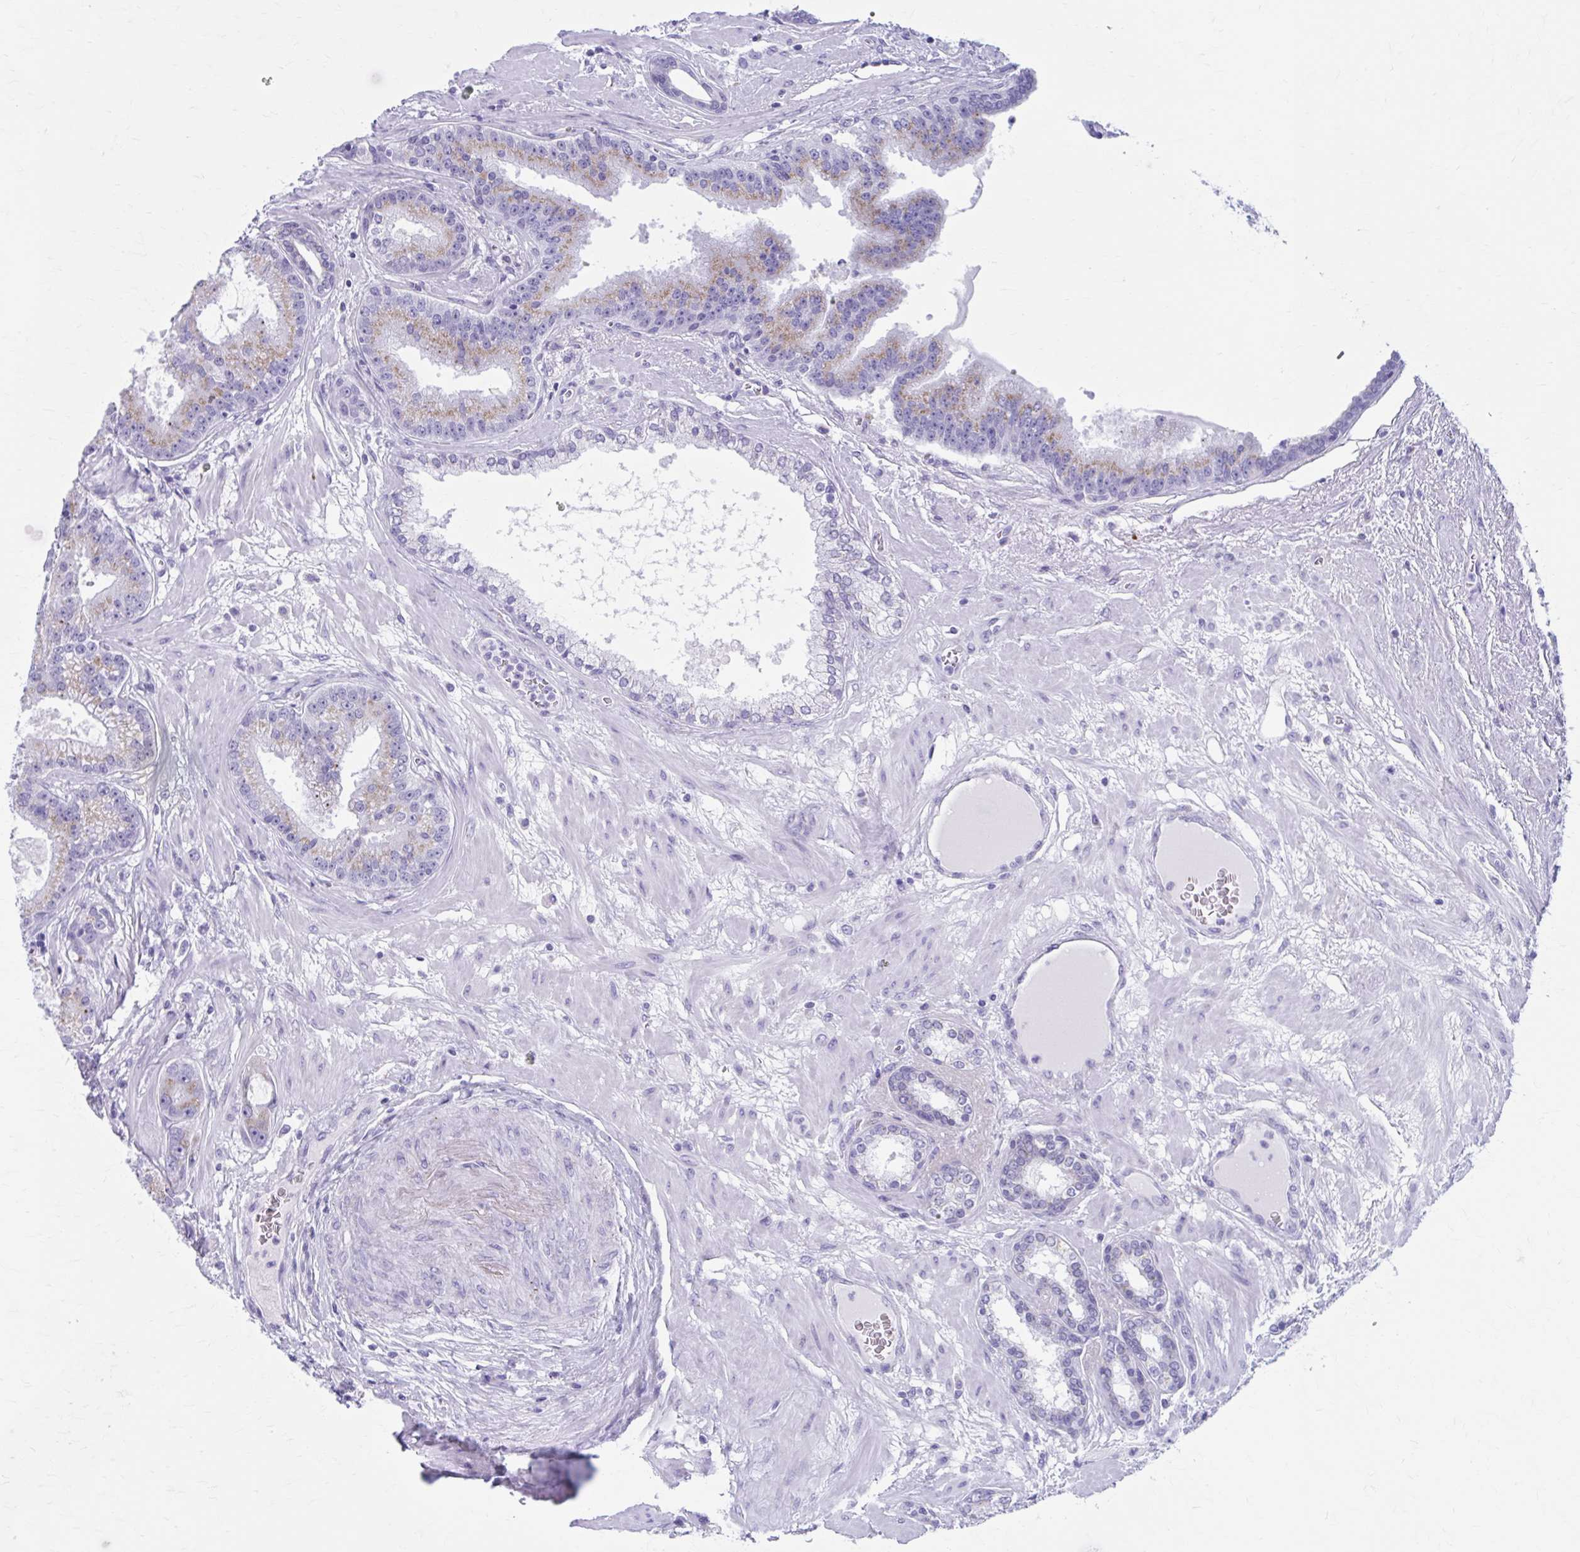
{"staining": {"intensity": "weak", "quantity": "25%-75%", "location": "cytoplasmic/membranous"}, "tissue": "prostate cancer", "cell_type": "Tumor cells", "image_type": "cancer", "snomed": [{"axis": "morphology", "description": "Adenocarcinoma, High grade"}, {"axis": "topography", "description": "Prostate"}], "caption": "Tumor cells show weak cytoplasmic/membranous staining in about 25%-75% of cells in prostate adenocarcinoma (high-grade).", "gene": "KCNE2", "patient": {"sex": "male", "age": 65}}